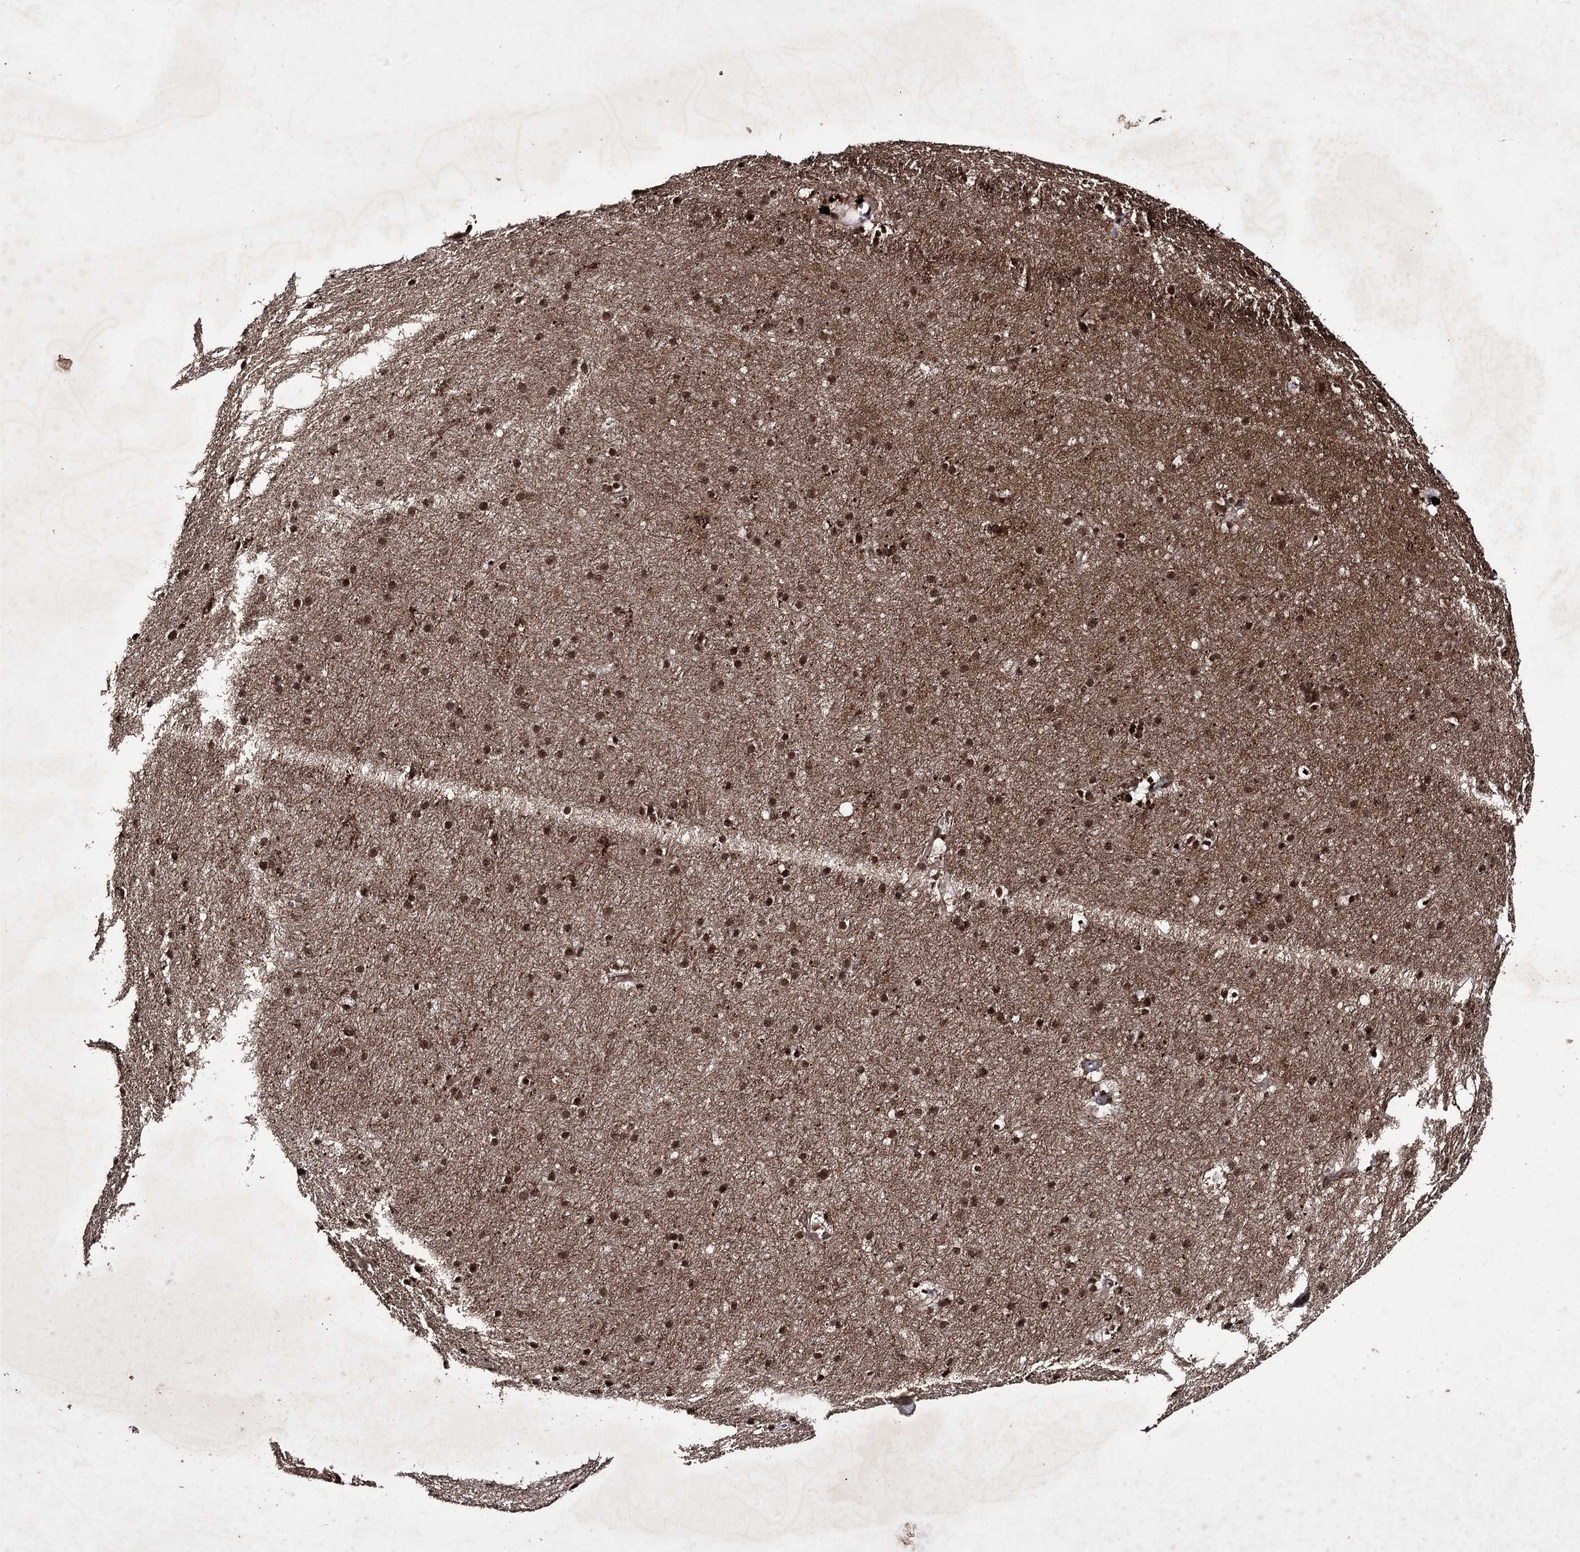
{"staining": {"intensity": "moderate", "quantity": ">75%", "location": "nuclear"}, "tissue": "cerebral cortex", "cell_type": "Endothelial cells", "image_type": "normal", "snomed": [{"axis": "morphology", "description": "Normal tissue, NOS"}, {"axis": "topography", "description": "Cerebral cortex"}], "caption": "Cerebral cortex stained with a brown dye shows moderate nuclear positive expression in about >75% of endothelial cells.", "gene": "PRPF40A", "patient": {"sex": "male", "age": 54}}